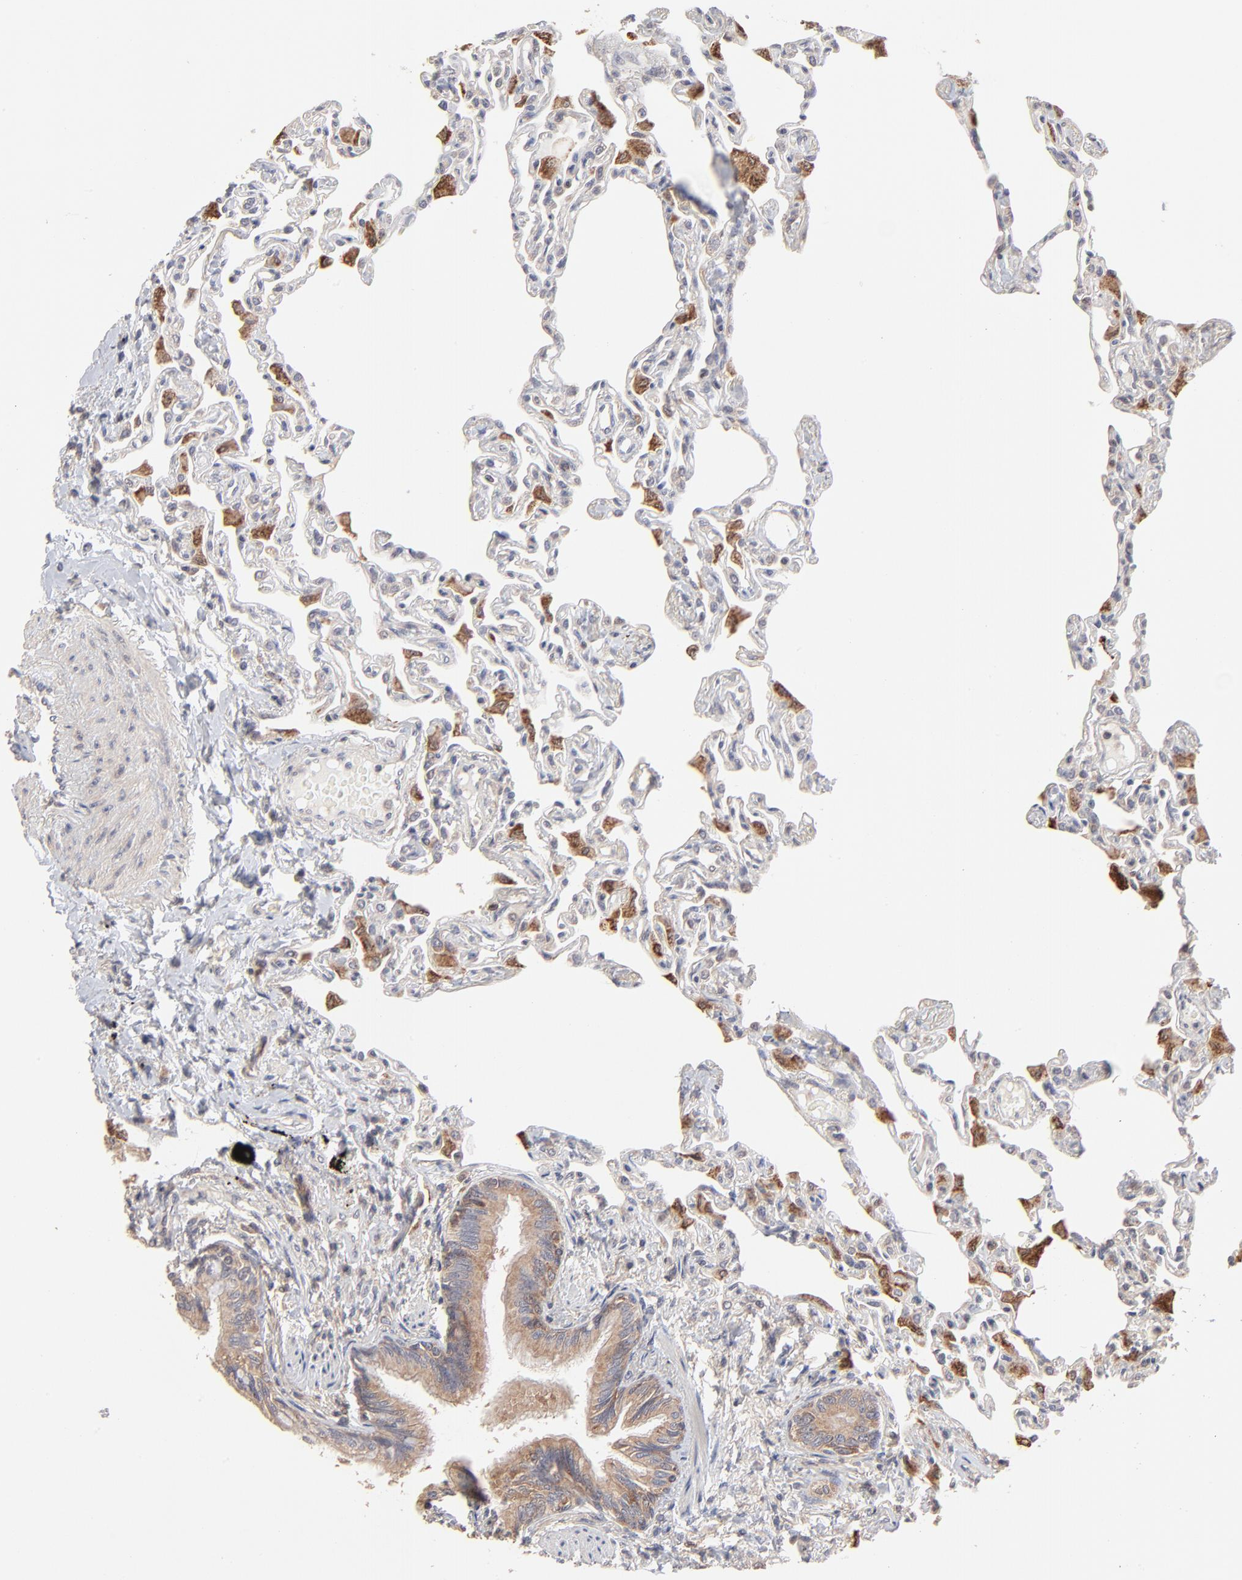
{"staining": {"intensity": "weak", "quantity": "25%-75%", "location": "cytoplasmic/membranous"}, "tissue": "lung", "cell_type": "Alveolar cells", "image_type": "normal", "snomed": [{"axis": "morphology", "description": "Normal tissue, NOS"}, {"axis": "topography", "description": "Lung"}], "caption": "IHC (DAB) staining of unremarkable lung displays weak cytoplasmic/membranous protein expression in approximately 25%-75% of alveolar cells.", "gene": "IVNS1ABP", "patient": {"sex": "female", "age": 49}}